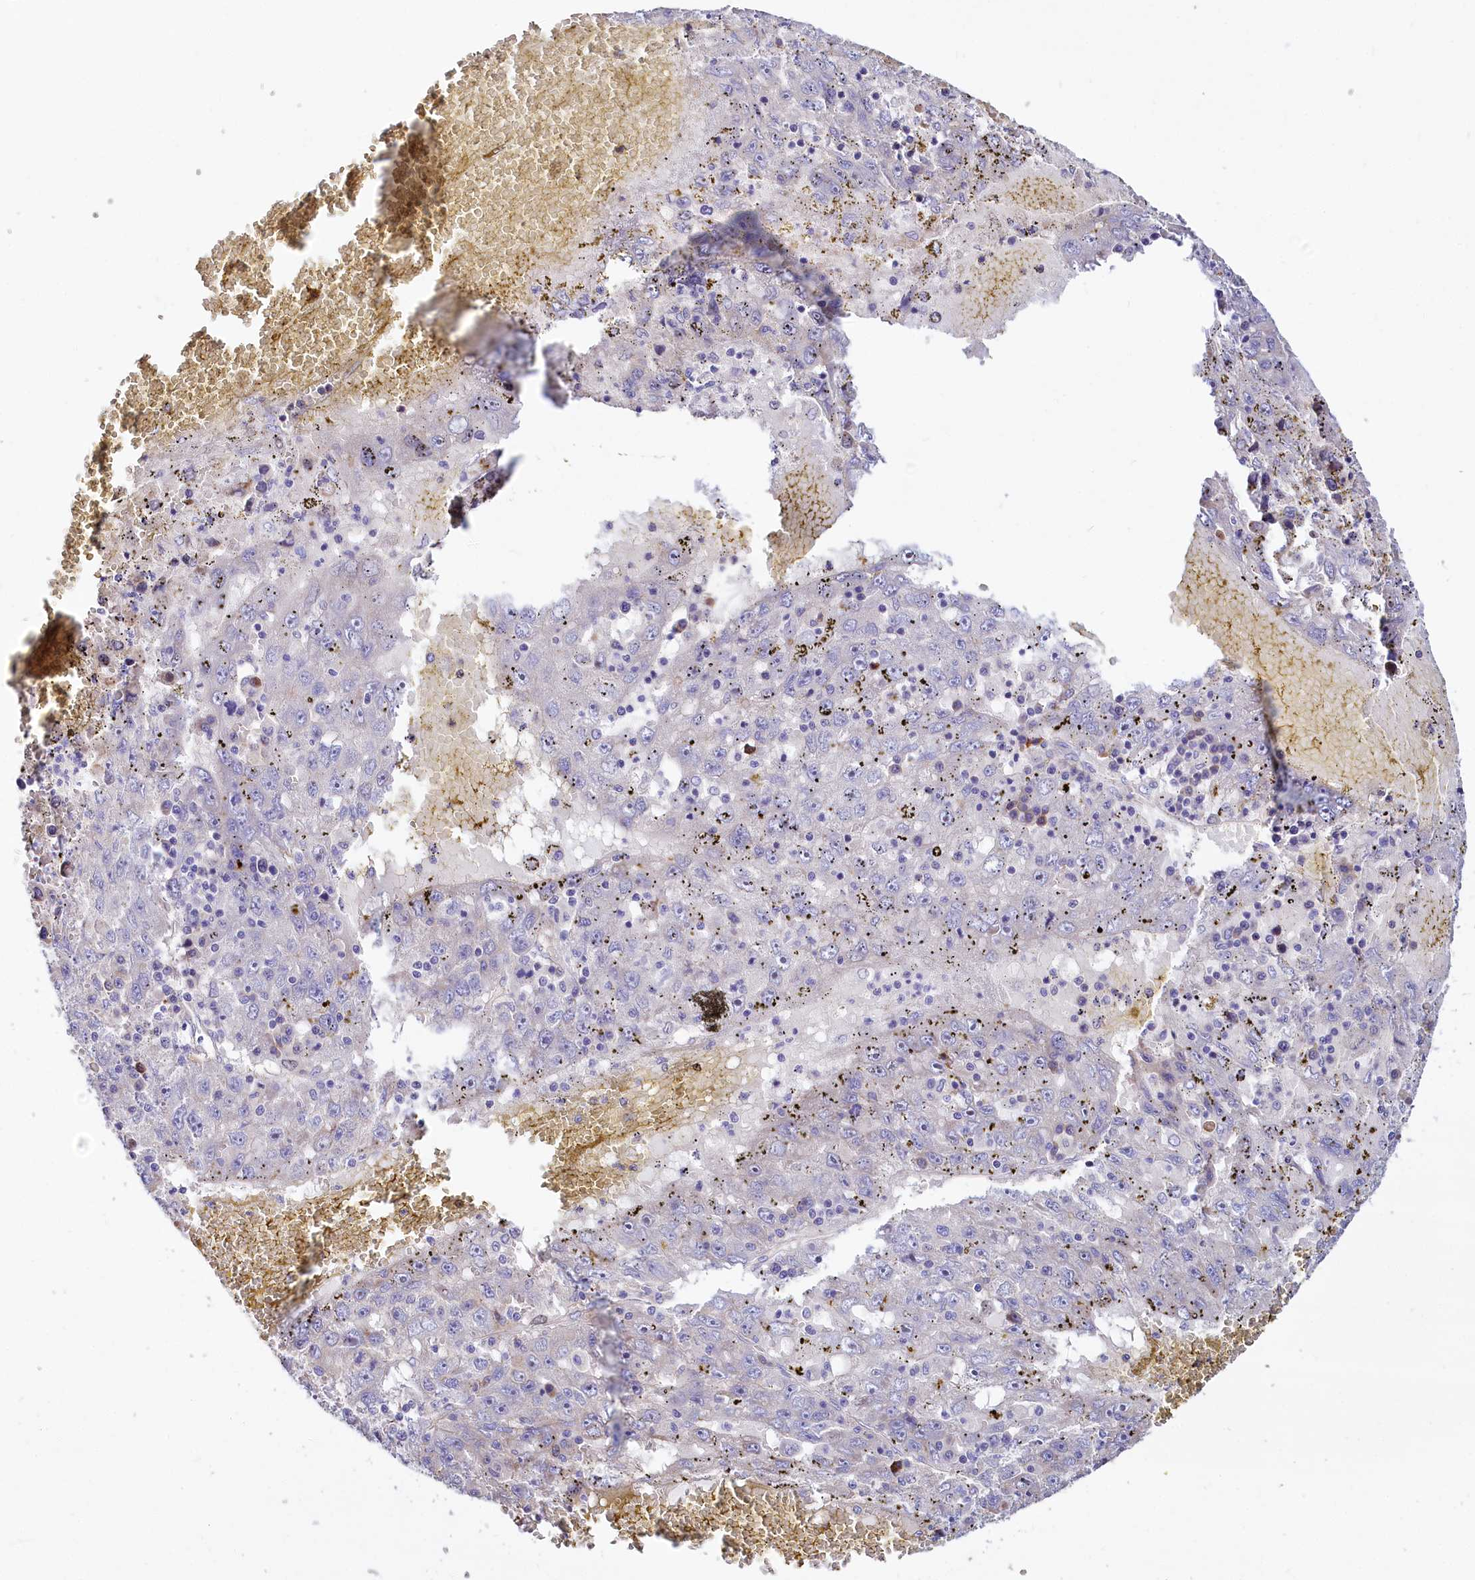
{"staining": {"intensity": "negative", "quantity": "none", "location": "none"}, "tissue": "liver cancer", "cell_type": "Tumor cells", "image_type": "cancer", "snomed": [{"axis": "morphology", "description": "Carcinoma, Hepatocellular, NOS"}, {"axis": "topography", "description": "Liver"}], "caption": "A histopathology image of human liver cancer is negative for staining in tumor cells.", "gene": "WNT8A", "patient": {"sex": "male", "age": 49}}